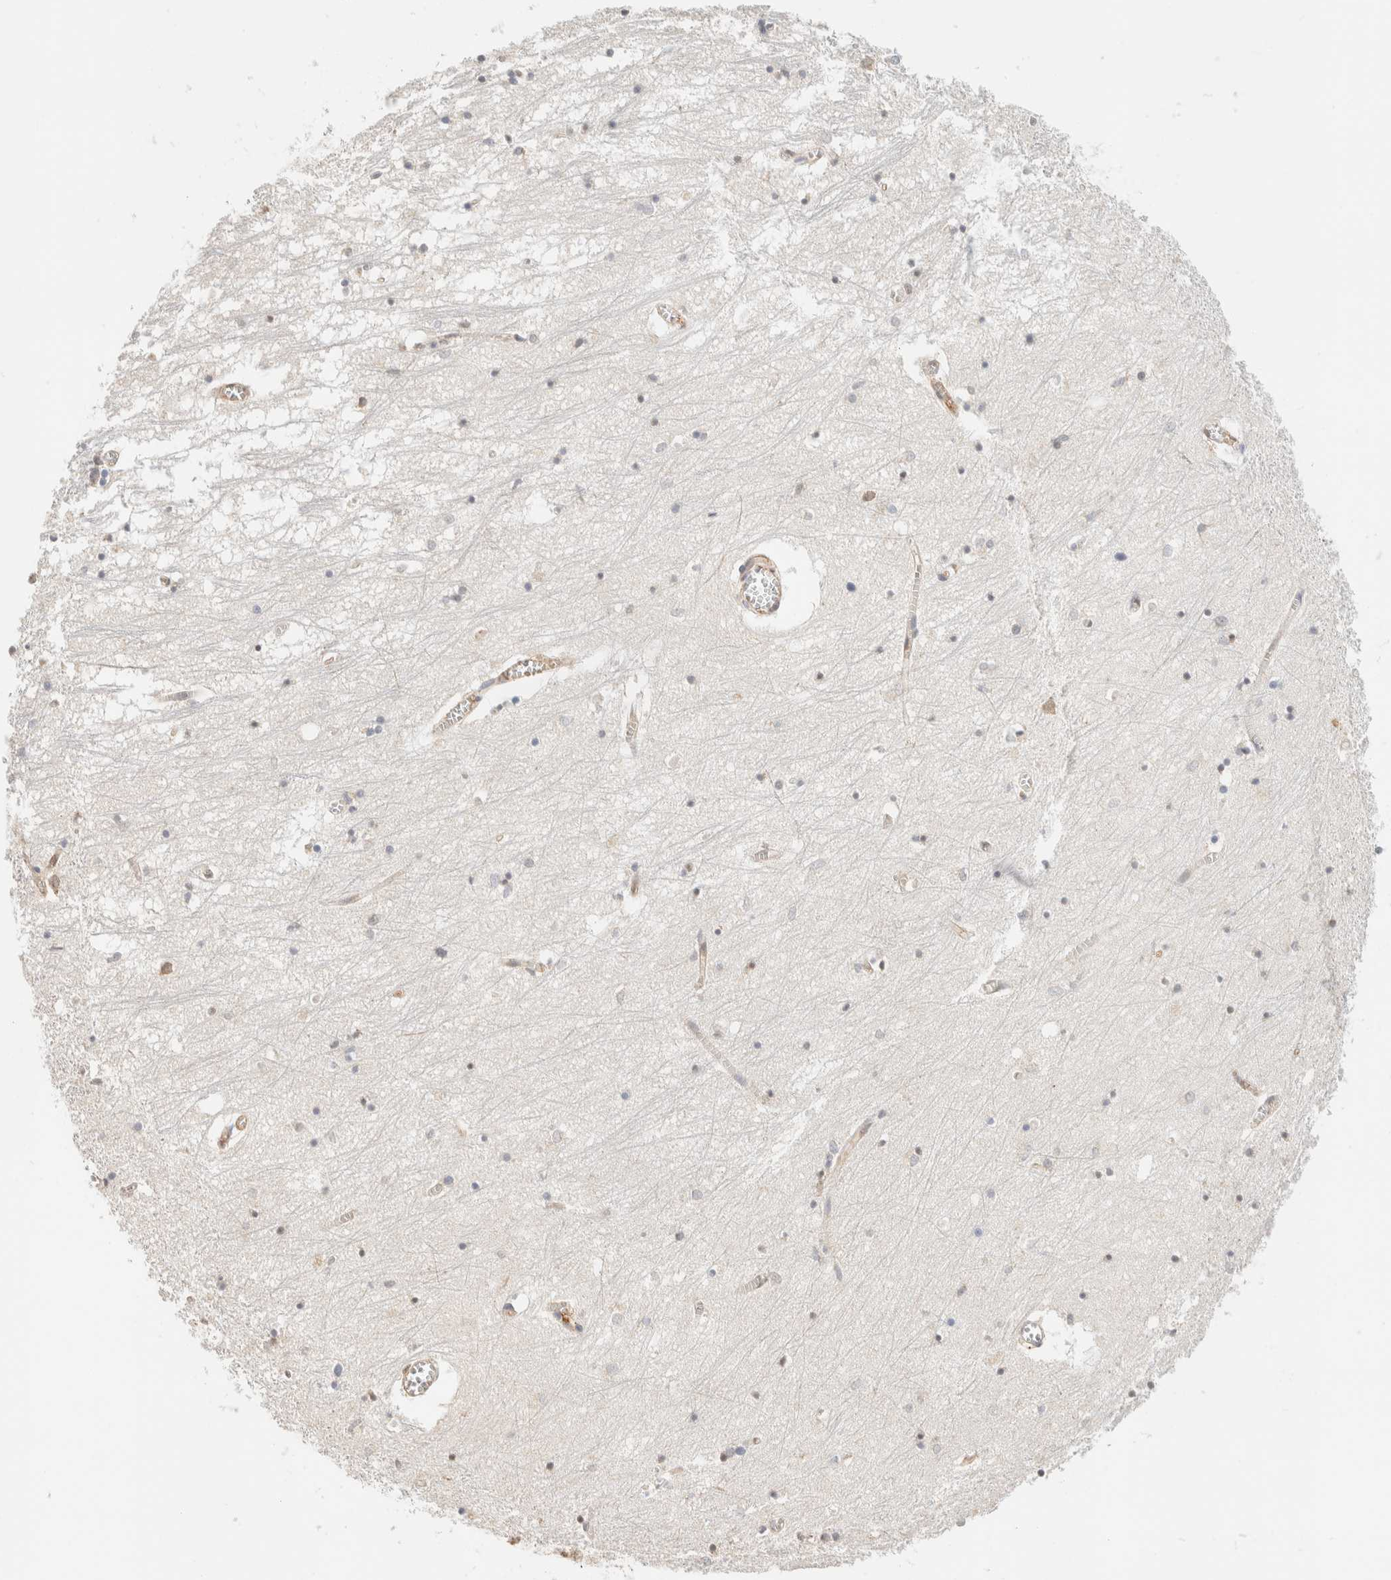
{"staining": {"intensity": "weak", "quantity": "<25%", "location": "cytoplasmic/membranous"}, "tissue": "hippocampus", "cell_type": "Glial cells", "image_type": "normal", "snomed": [{"axis": "morphology", "description": "Normal tissue, NOS"}, {"axis": "topography", "description": "Hippocampus"}], "caption": "Micrograph shows no protein staining in glial cells of unremarkable hippocampus.", "gene": "TBC1D8B", "patient": {"sex": "male", "age": 70}}